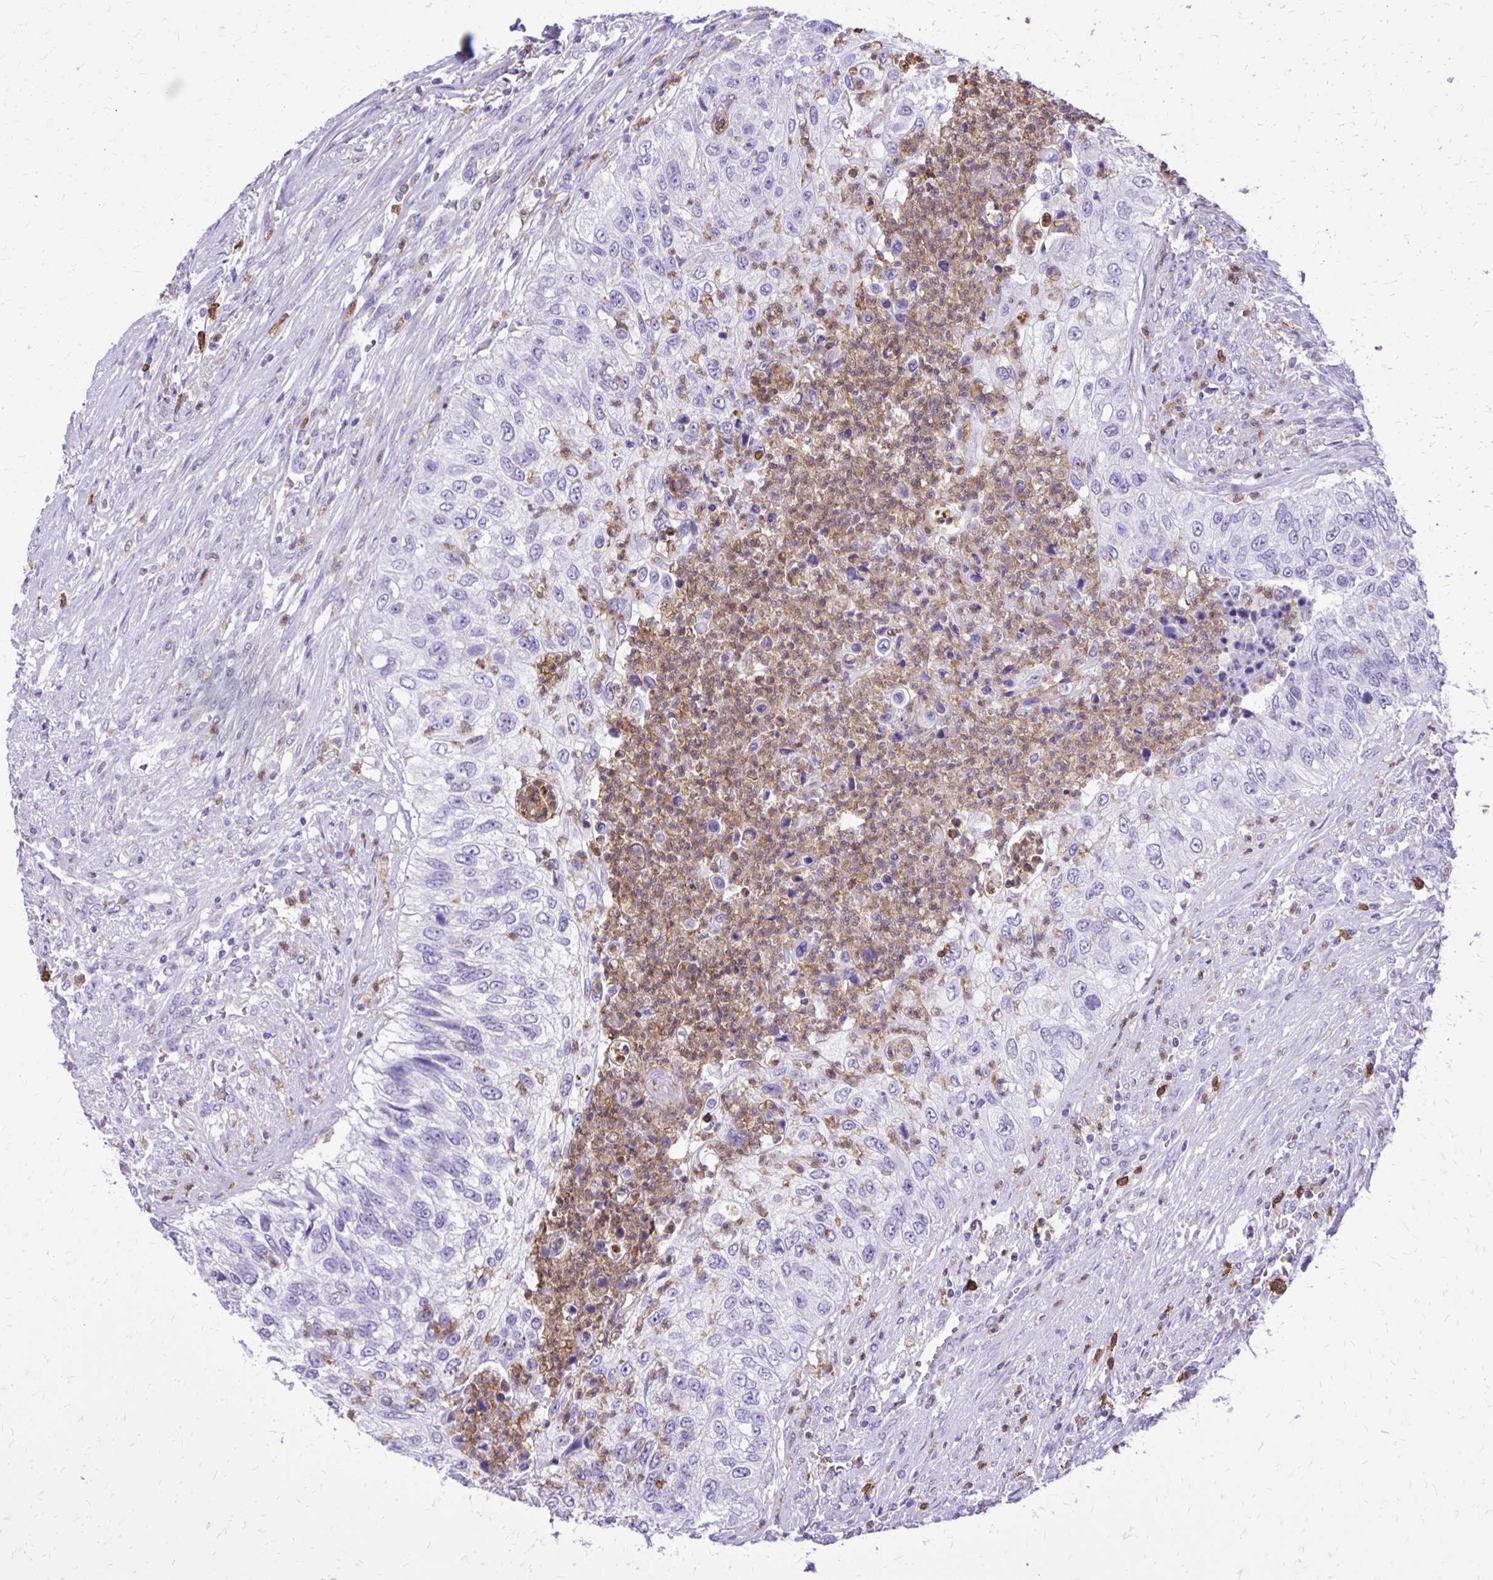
{"staining": {"intensity": "negative", "quantity": "none", "location": "none"}, "tissue": "urothelial cancer", "cell_type": "Tumor cells", "image_type": "cancer", "snomed": [{"axis": "morphology", "description": "Urothelial carcinoma, High grade"}, {"axis": "topography", "description": "Urinary bladder"}], "caption": "A histopathology image of urothelial cancer stained for a protein exhibits no brown staining in tumor cells.", "gene": "CAT", "patient": {"sex": "female", "age": 60}}